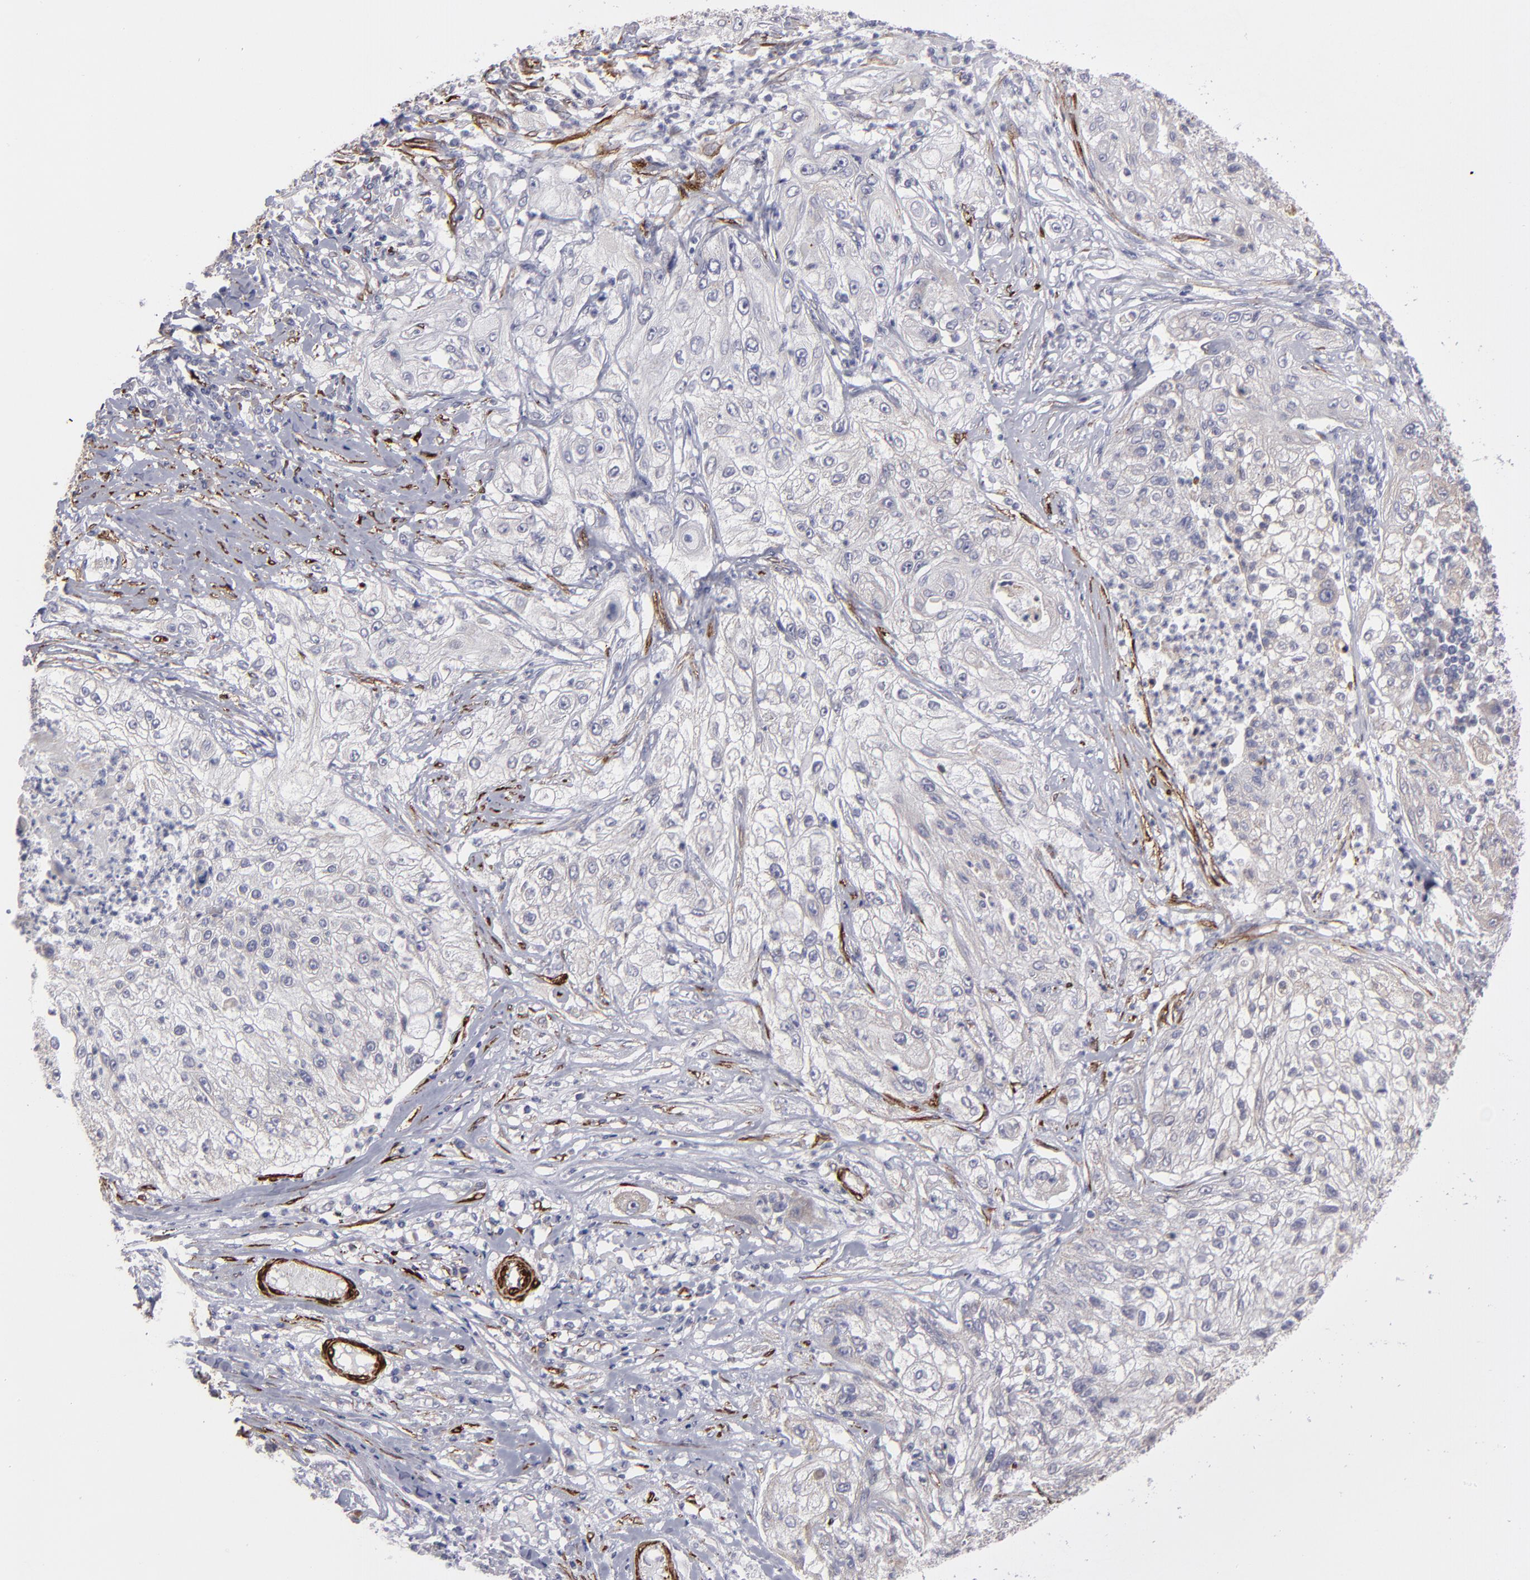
{"staining": {"intensity": "weak", "quantity": "<25%", "location": "cytoplasmic/membranous"}, "tissue": "lung cancer", "cell_type": "Tumor cells", "image_type": "cancer", "snomed": [{"axis": "morphology", "description": "Inflammation, NOS"}, {"axis": "morphology", "description": "Squamous cell carcinoma, NOS"}, {"axis": "topography", "description": "Lymph node"}, {"axis": "topography", "description": "Soft tissue"}, {"axis": "topography", "description": "Lung"}], "caption": "There is no significant positivity in tumor cells of squamous cell carcinoma (lung).", "gene": "SLMAP", "patient": {"sex": "male", "age": 66}}